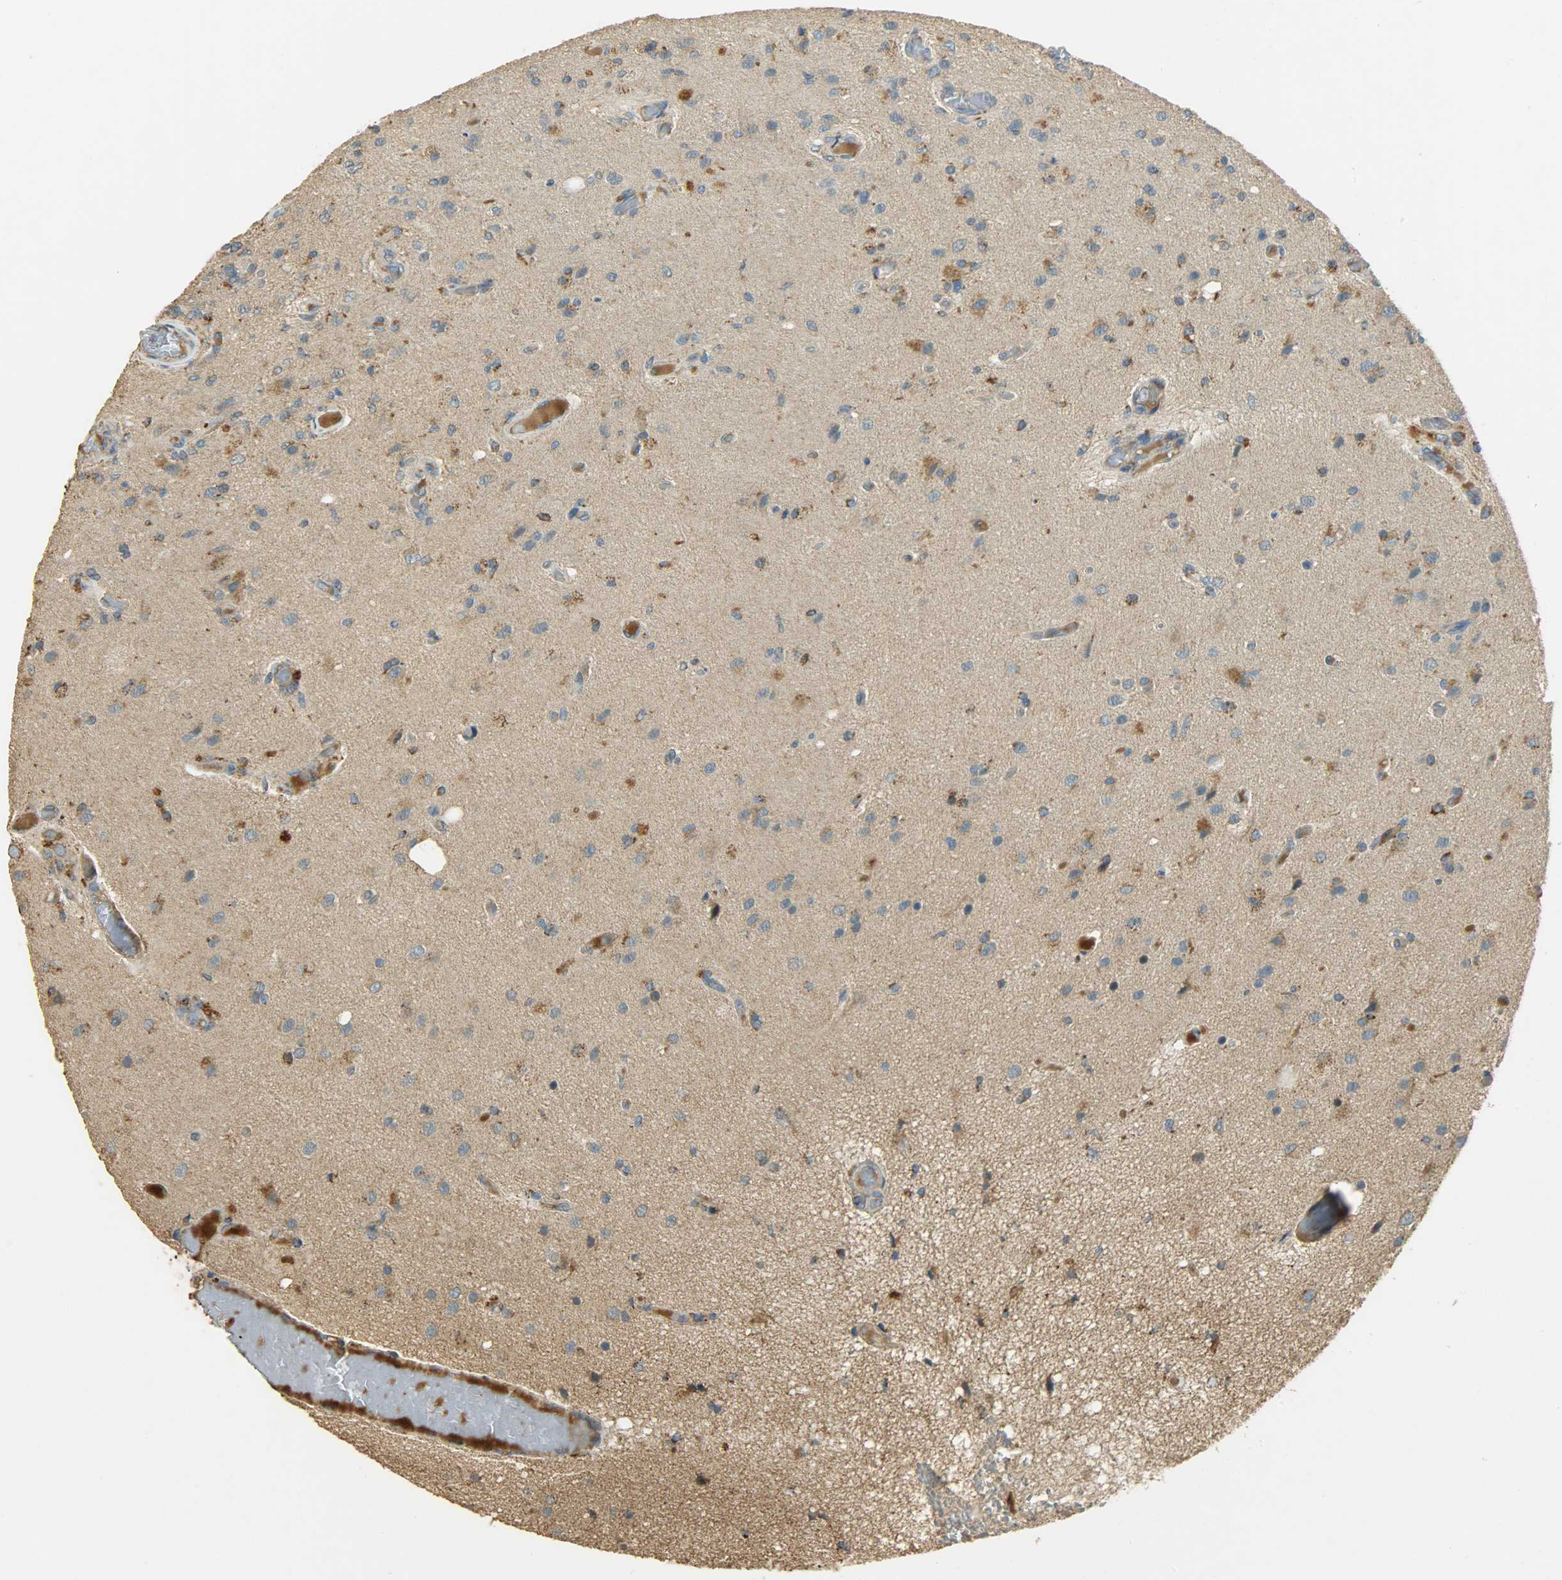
{"staining": {"intensity": "weak", "quantity": ">75%", "location": "cytoplasmic/membranous"}, "tissue": "glioma", "cell_type": "Tumor cells", "image_type": "cancer", "snomed": [{"axis": "morphology", "description": "Normal tissue, NOS"}, {"axis": "morphology", "description": "Glioma, malignant, High grade"}, {"axis": "topography", "description": "Cerebral cortex"}], "caption": "Immunohistochemistry (DAB (3,3'-diaminobenzidine)) staining of glioma demonstrates weak cytoplasmic/membranous protein staining in approximately >75% of tumor cells. (DAB (3,3'-diaminobenzidine) IHC, brown staining for protein, blue staining for nuclei).", "gene": "HDHD5", "patient": {"sex": "male", "age": 77}}